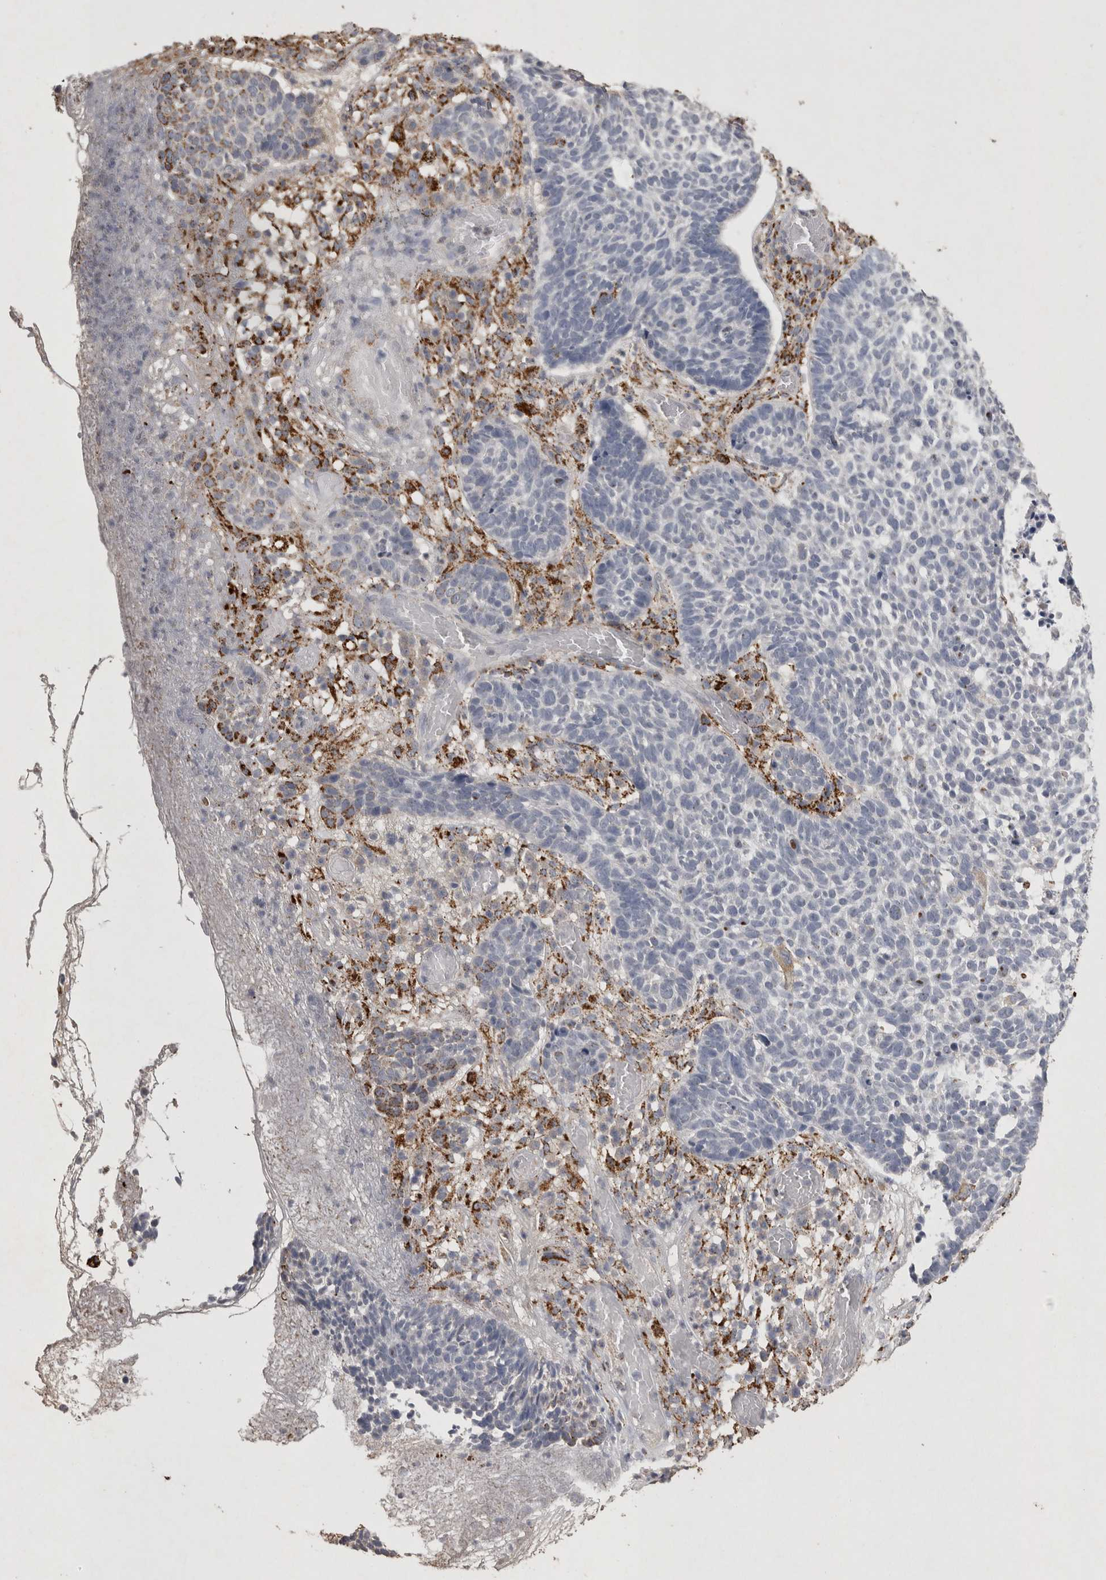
{"staining": {"intensity": "negative", "quantity": "none", "location": "none"}, "tissue": "skin cancer", "cell_type": "Tumor cells", "image_type": "cancer", "snomed": [{"axis": "morphology", "description": "Basal cell carcinoma"}, {"axis": "topography", "description": "Skin"}], "caption": "Tumor cells are negative for protein expression in human basal cell carcinoma (skin). The staining is performed using DAB (3,3'-diaminobenzidine) brown chromogen with nuclei counter-stained in using hematoxylin.", "gene": "DKK3", "patient": {"sex": "male", "age": 85}}